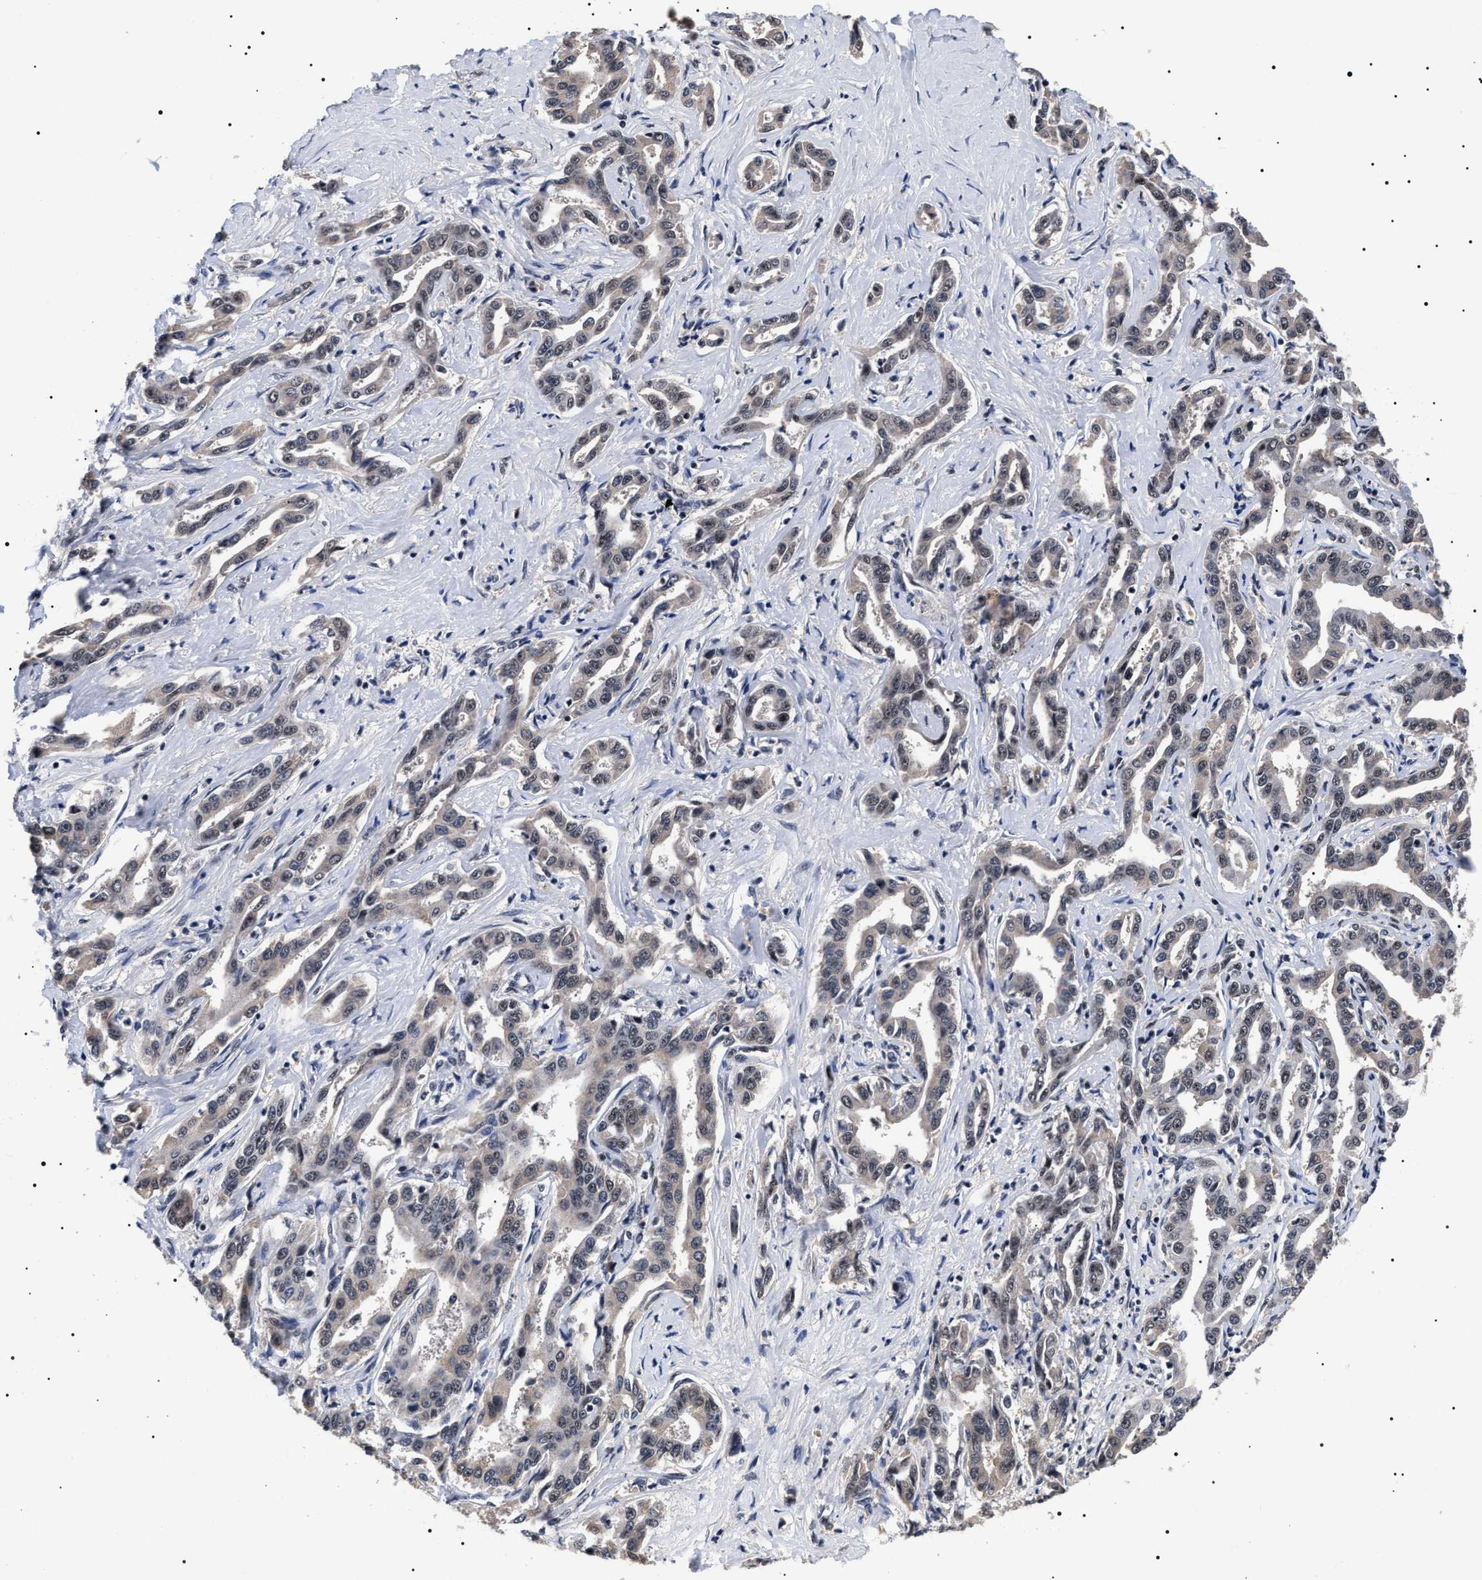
{"staining": {"intensity": "weak", "quantity": "<25%", "location": "nuclear"}, "tissue": "liver cancer", "cell_type": "Tumor cells", "image_type": "cancer", "snomed": [{"axis": "morphology", "description": "Cholangiocarcinoma"}, {"axis": "topography", "description": "Liver"}], "caption": "A histopathology image of cholangiocarcinoma (liver) stained for a protein displays no brown staining in tumor cells.", "gene": "CAAP1", "patient": {"sex": "male", "age": 59}}